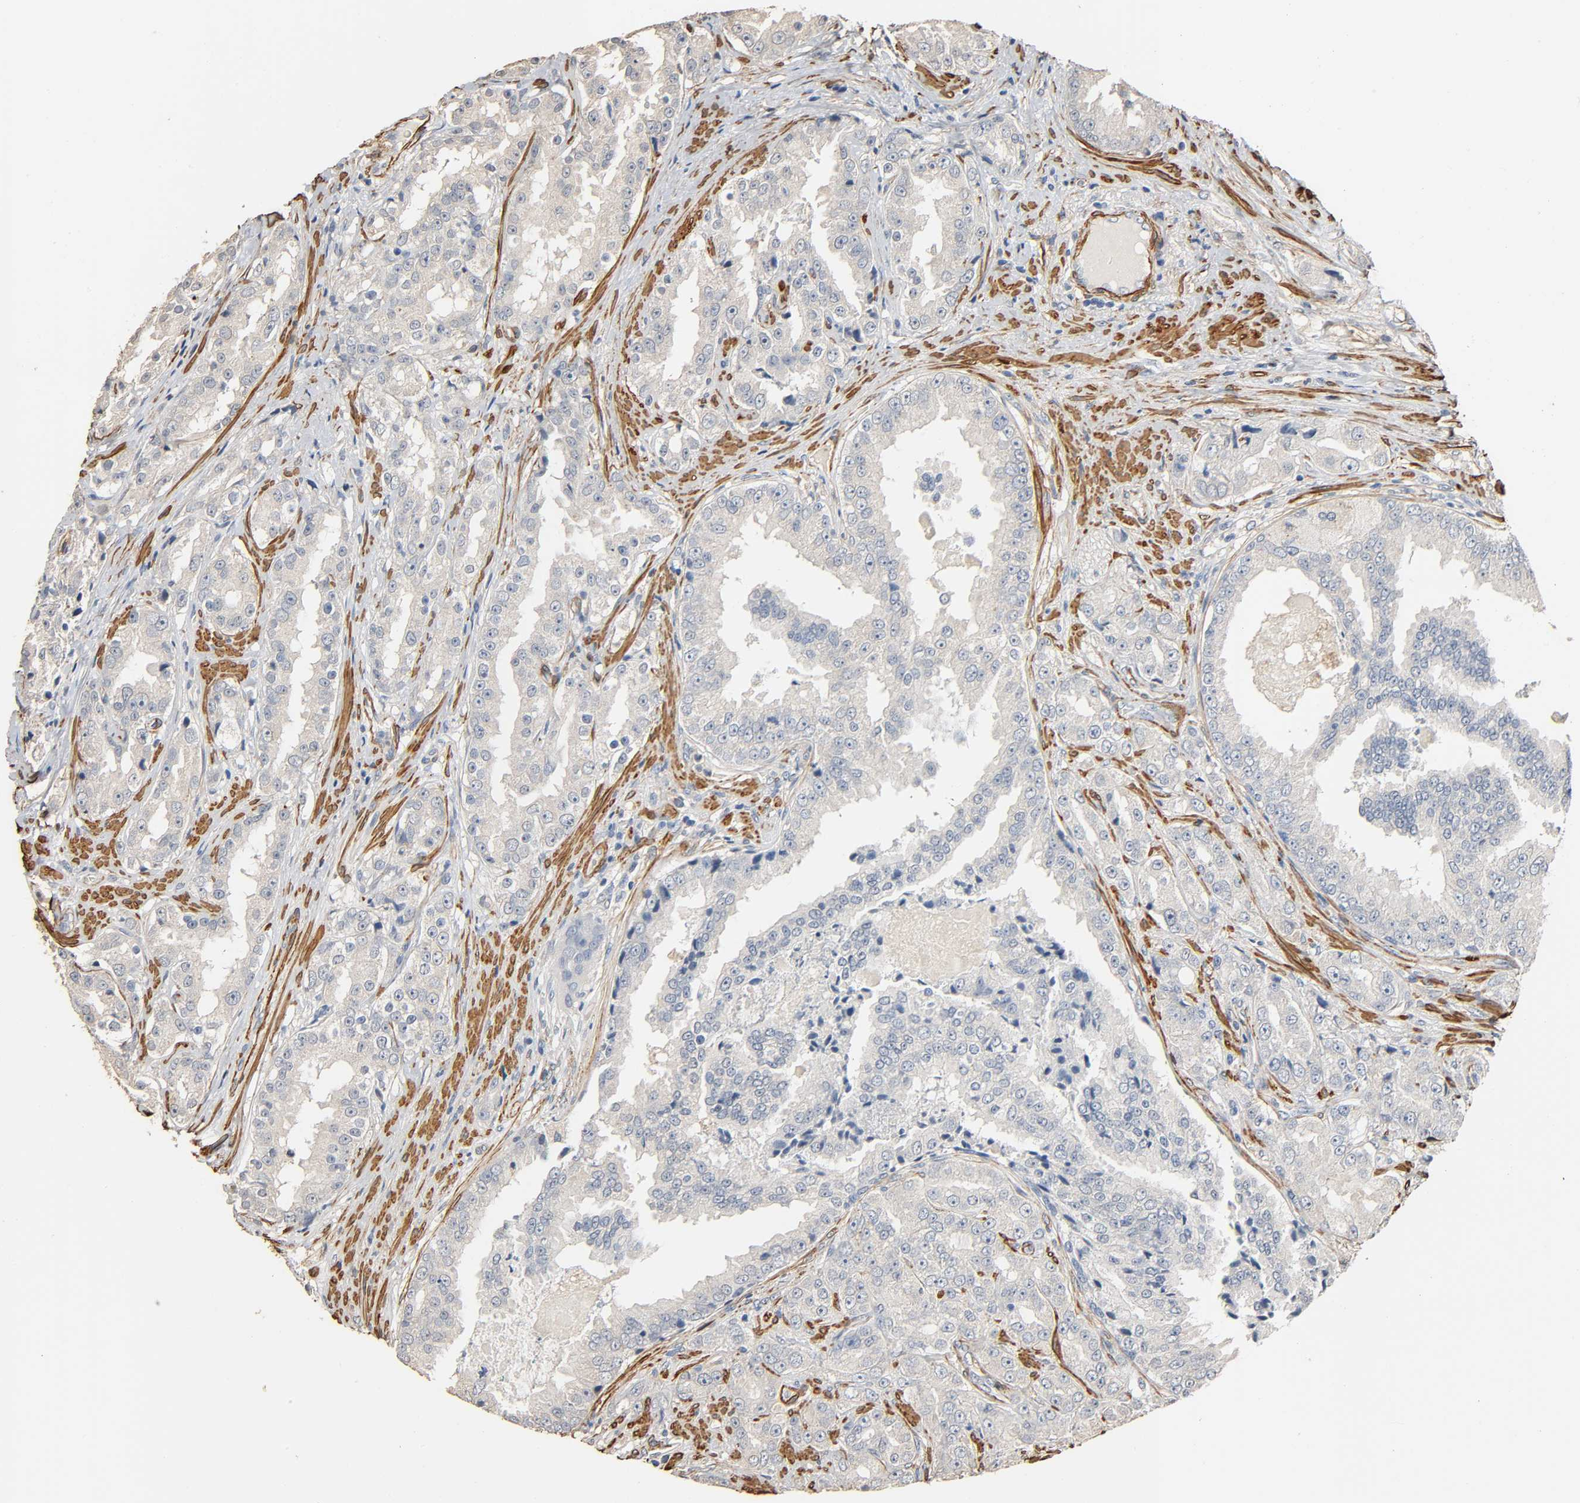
{"staining": {"intensity": "weak", "quantity": ">75%", "location": "cytoplasmic/membranous"}, "tissue": "prostate cancer", "cell_type": "Tumor cells", "image_type": "cancer", "snomed": [{"axis": "morphology", "description": "Adenocarcinoma, High grade"}, {"axis": "topography", "description": "Prostate"}], "caption": "This photomicrograph demonstrates immunohistochemistry staining of human prostate cancer (adenocarcinoma (high-grade)), with low weak cytoplasmic/membranous positivity in approximately >75% of tumor cells.", "gene": "GSTA3", "patient": {"sex": "male", "age": 73}}